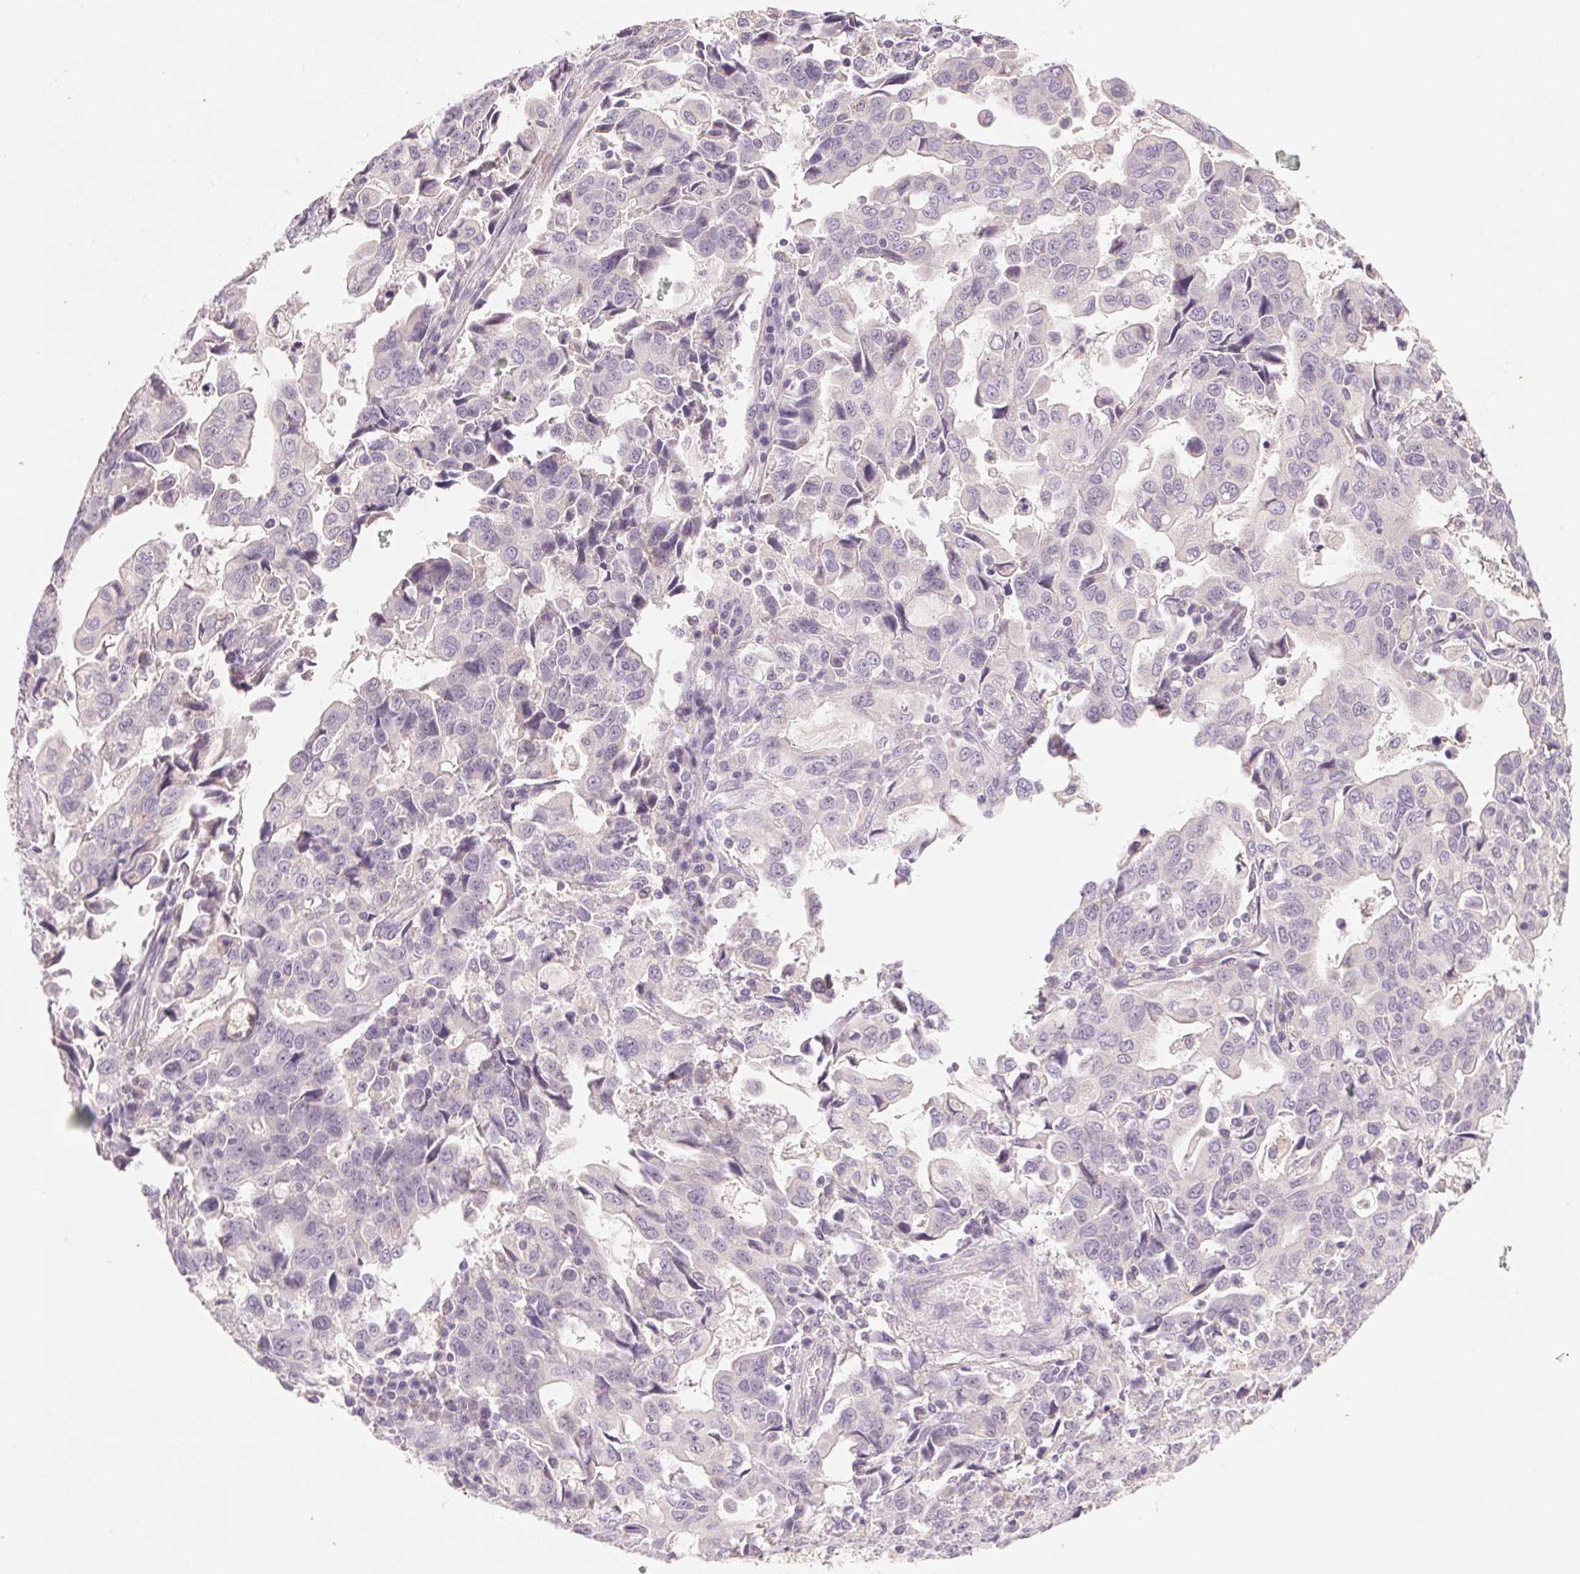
{"staining": {"intensity": "negative", "quantity": "none", "location": "none"}, "tissue": "stomach cancer", "cell_type": "Tumor cells", "image_type": "cancer", "snomed": [{"axis": "morphology", "description": "Adenocarcinoma, NOS"}, {"axis": "topography", "description": "Stomach, upper"}], "caption": "Protein analysis of stomach adenocarcinoma exhibits no significant positivity in tumor cells.", "gene": "MCOLN3", "patient": {"sex": "male", "age": 85}}